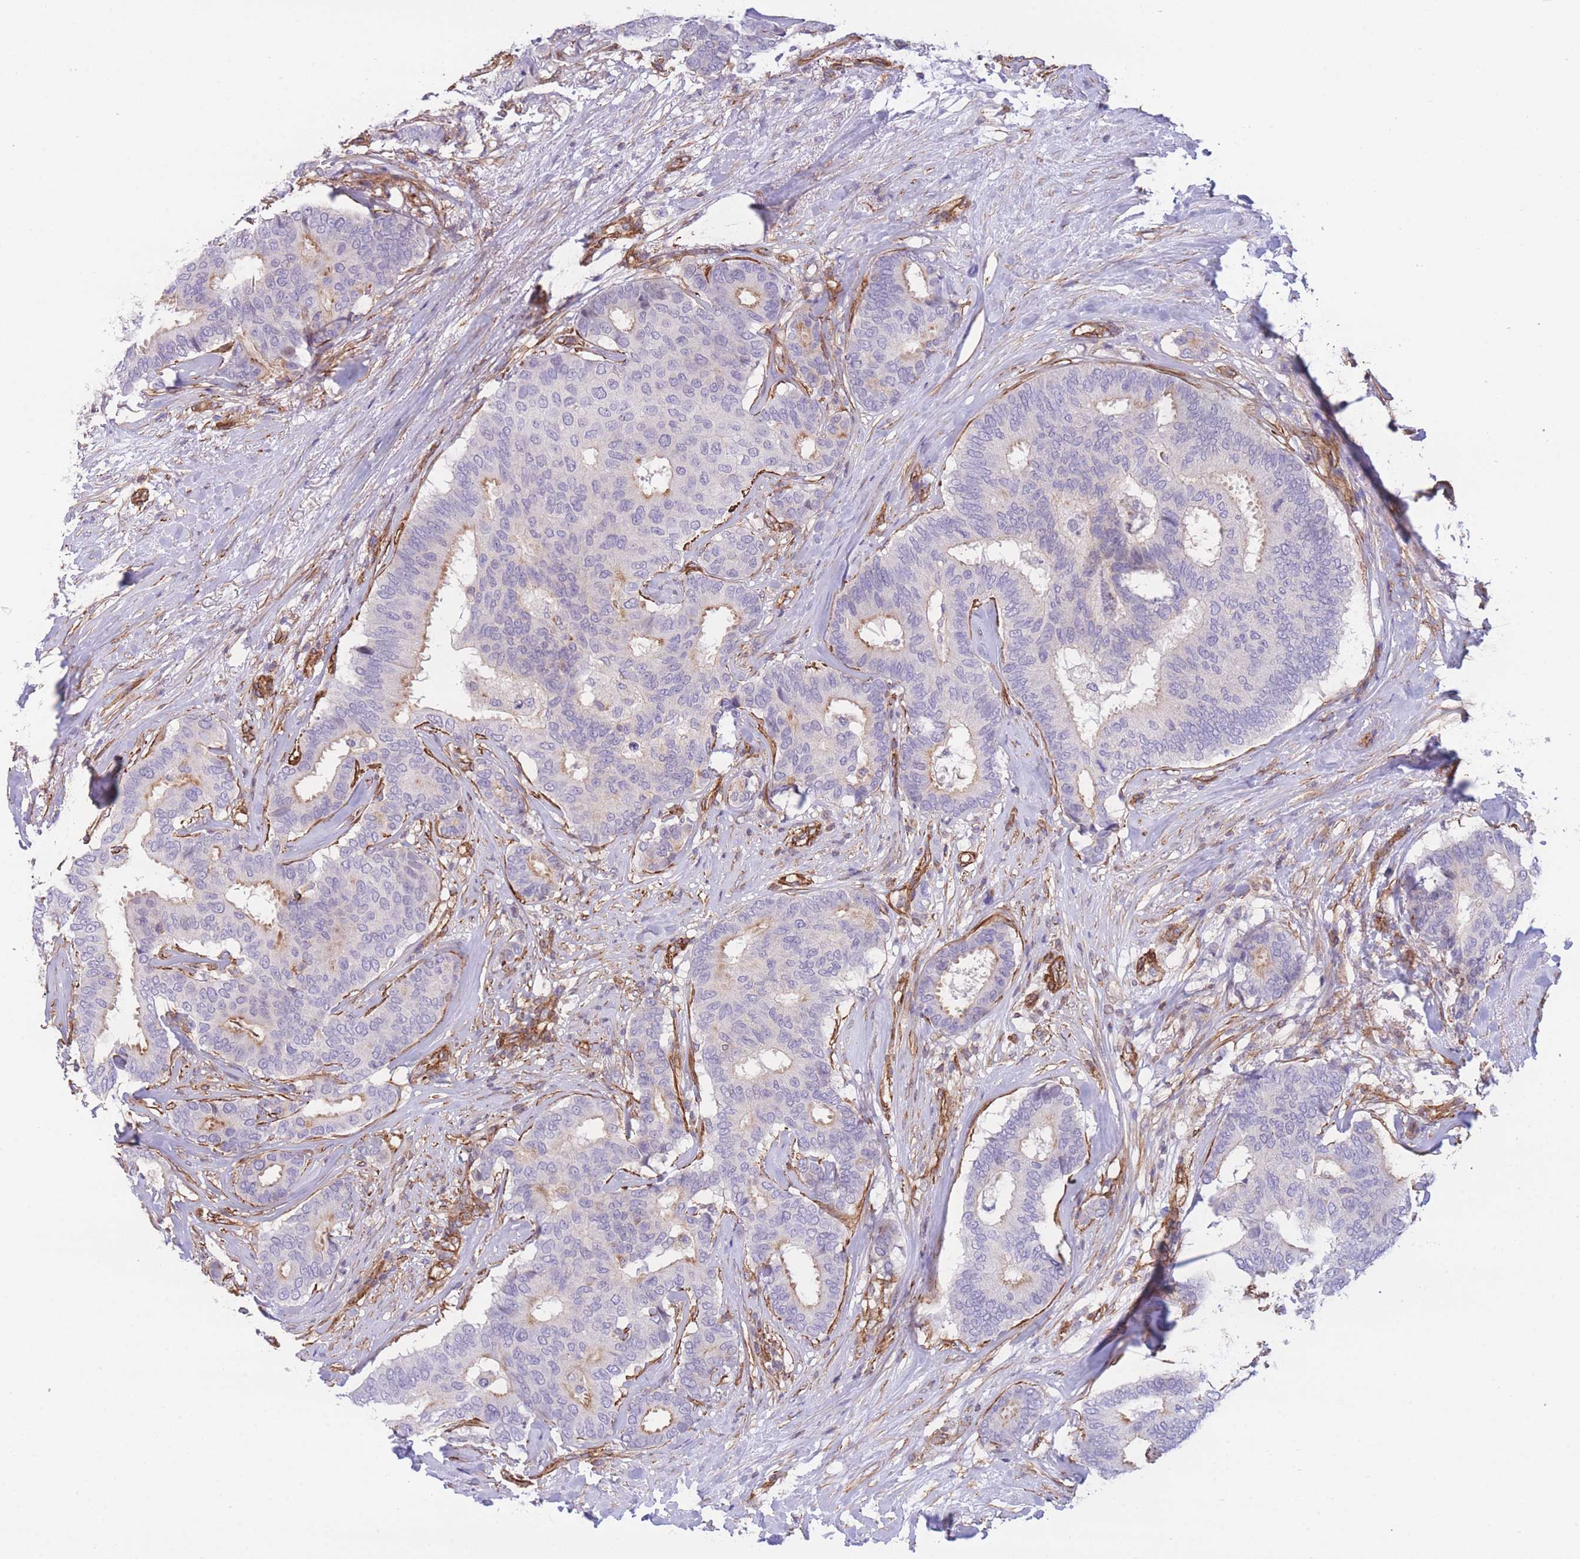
{"staining": {"intensity": "negative", "quantity": "none", "location": "none"}, "tissue": "breast cancer", "cell_type": "Tumor cells", "image_type": "cancer", "snomed": [{"axis": "morphology", "description": "Duct carcinoma"}, {"axis": "topography", "description": "Breast"}], "caption": "Immunohistochemistry histopathology image of neoplastic tissue: breast cancer stained with DAB reveals no significant protein staining in tumor cells. (Immunohistochemistry, brightfield microscopy, high magnification).", "gene": "CDC25B", "patient": {"sex": "female", "age": 75}}